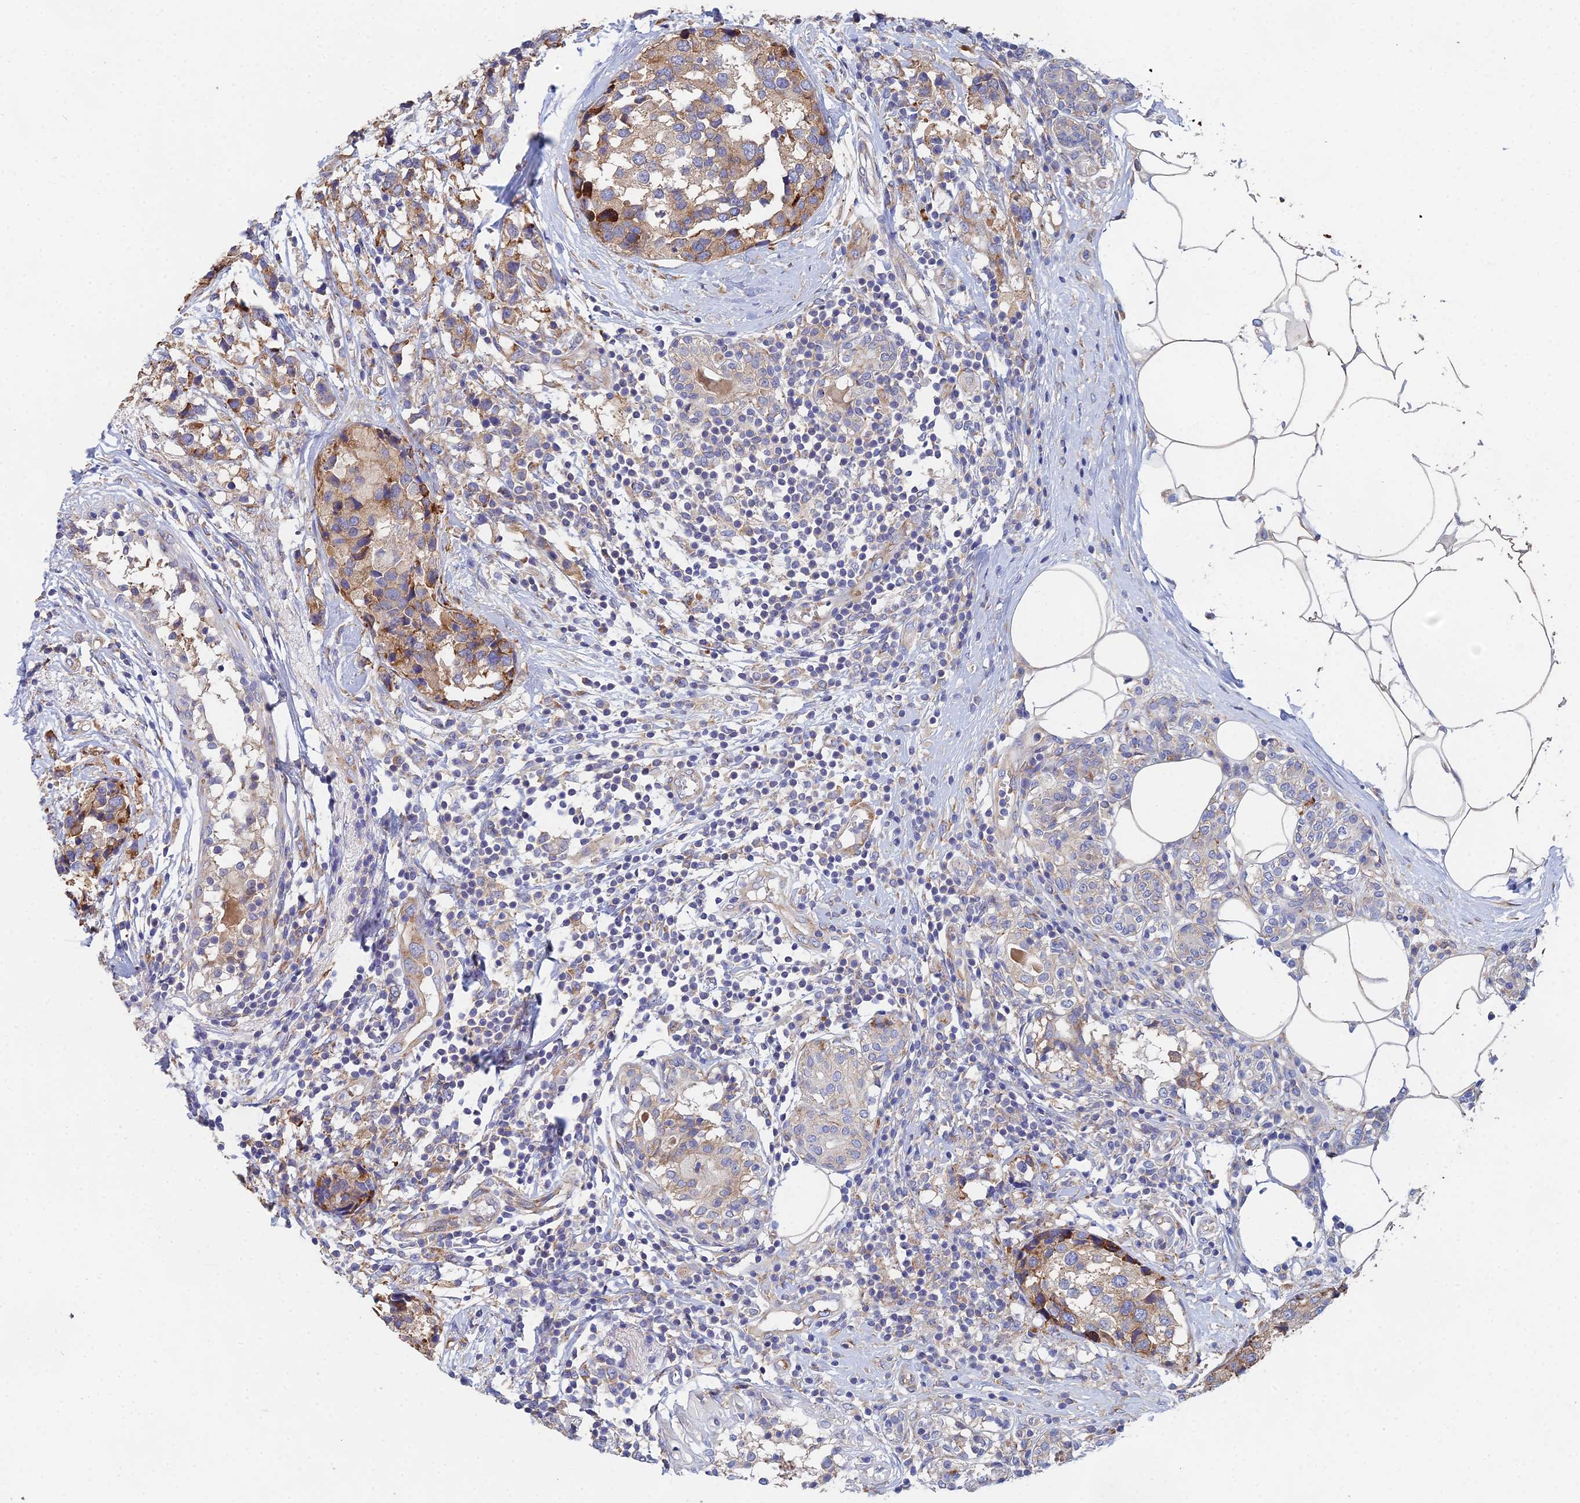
{"staining": {"intensity": "moderate", "quantity": "<25%", "location": "cytoplasmic/membranous"}, "tissue": "breast cancer", "cell_type": "Tumor cells", "image_type": "cancer", "snomed": [{"axis": "morphology", "description": "Lobular carcinoma"}, {"axis": "topography", "description": "Breast"}], "caption": "Lobular carcinoma (breast) stained with IHC demonstrates moderate cytoplasmic/membranous expression in approximately <25% of tumor cells.", "gene": "ELOF1", "patient": {"sex": "female", "age": 59}}